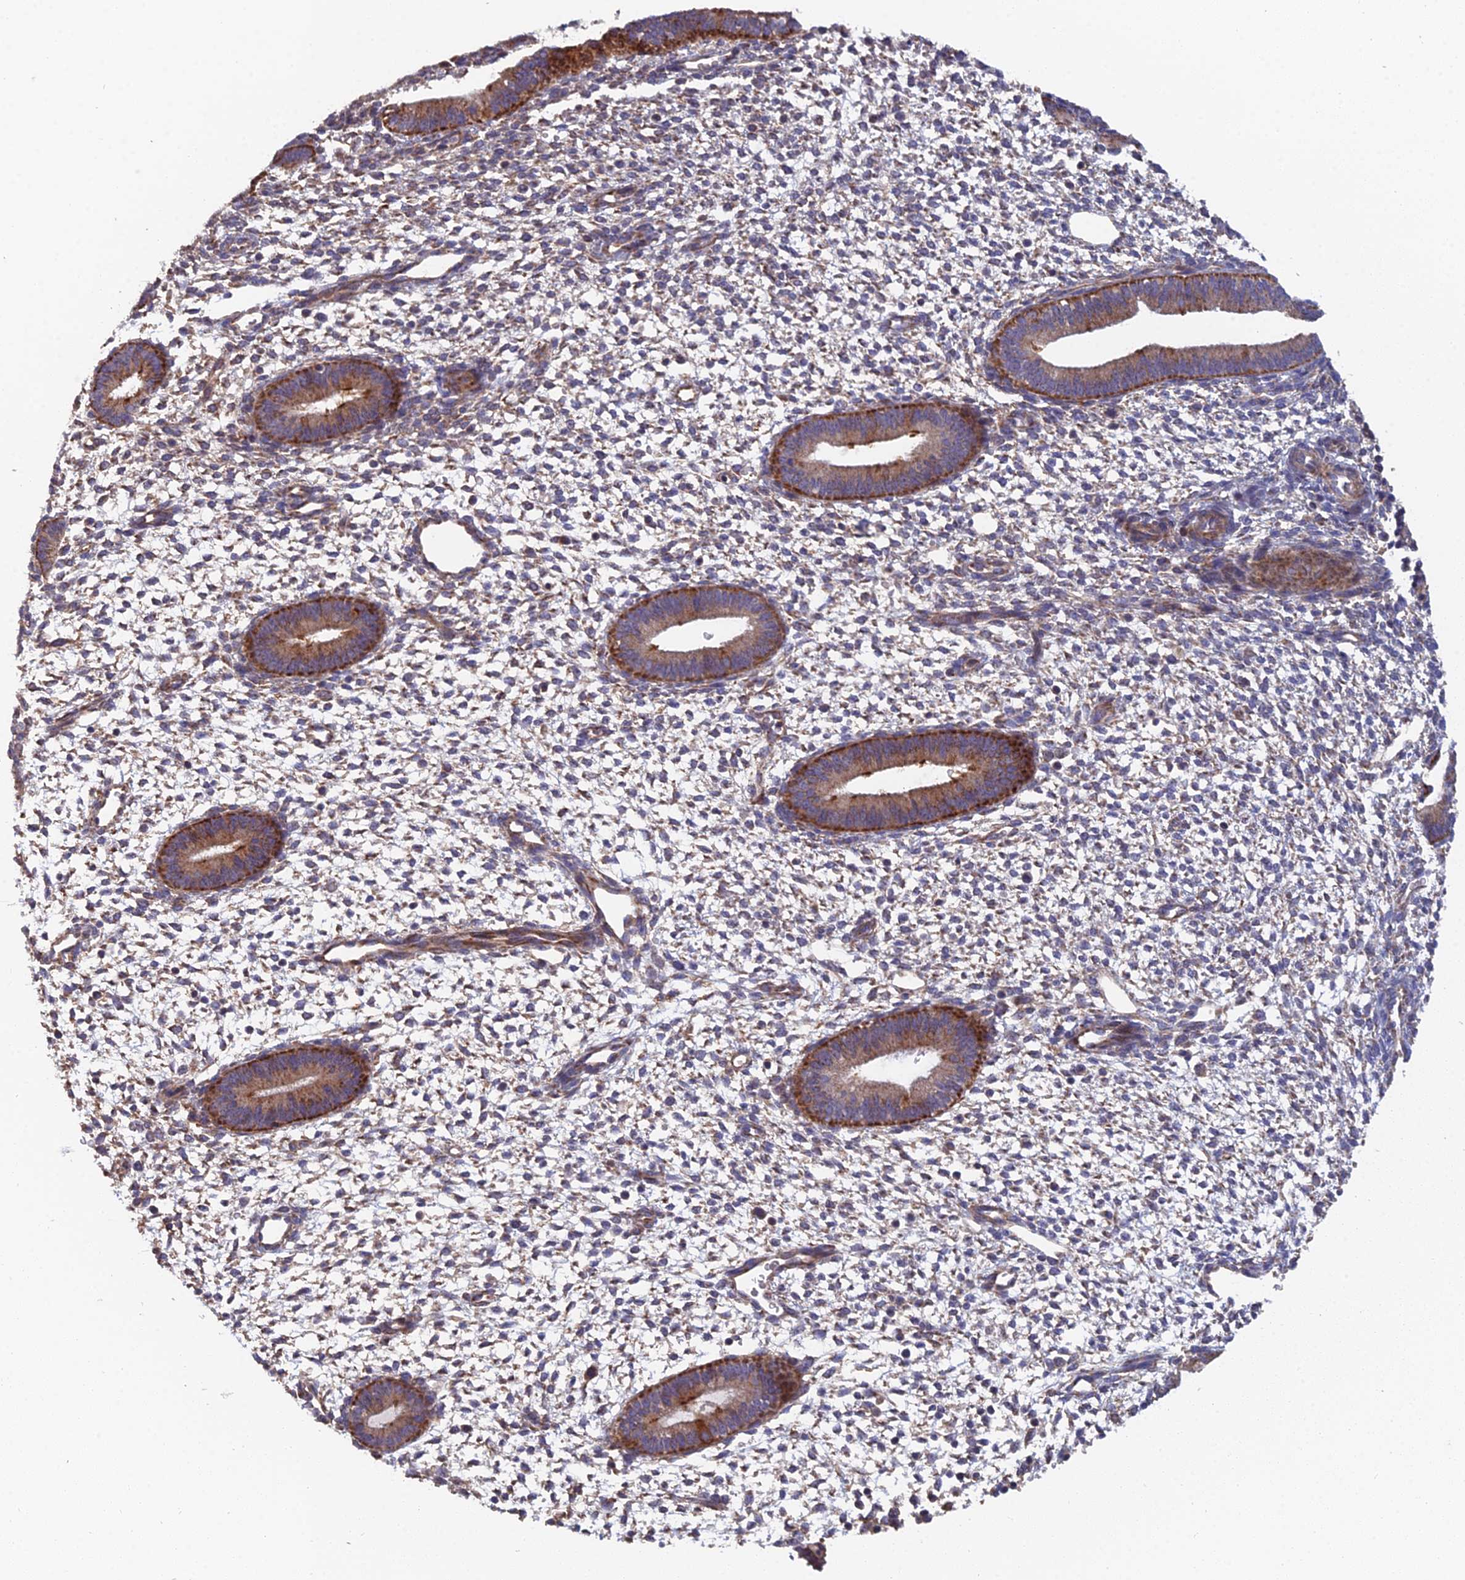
{"staining": {"intensity": "weak", "quantity": "<25%", "location": "cytoplasmic/membranous"}, "tissue": "endometrium", "cell_type": "Cells in endometrial stroma", "image_type": "normal", "snomed": [{"axis": "morphology", "description": "Normal tissue, NOS"}, {"axis": "topography", "description": "Endometrium"}], "caption": "Immunohistochemistry (IHC) photomicrograph of normal human endometrium stained for a protein (brown), which demonstrates no positivity in cells in endometrial stroma. (Brightfield microscopy of DAB (3,3'-diaminobenzidine) IHC at high magnification).", "gene": "ECSIT", "patient": {"sex": "female", "age": 46}}